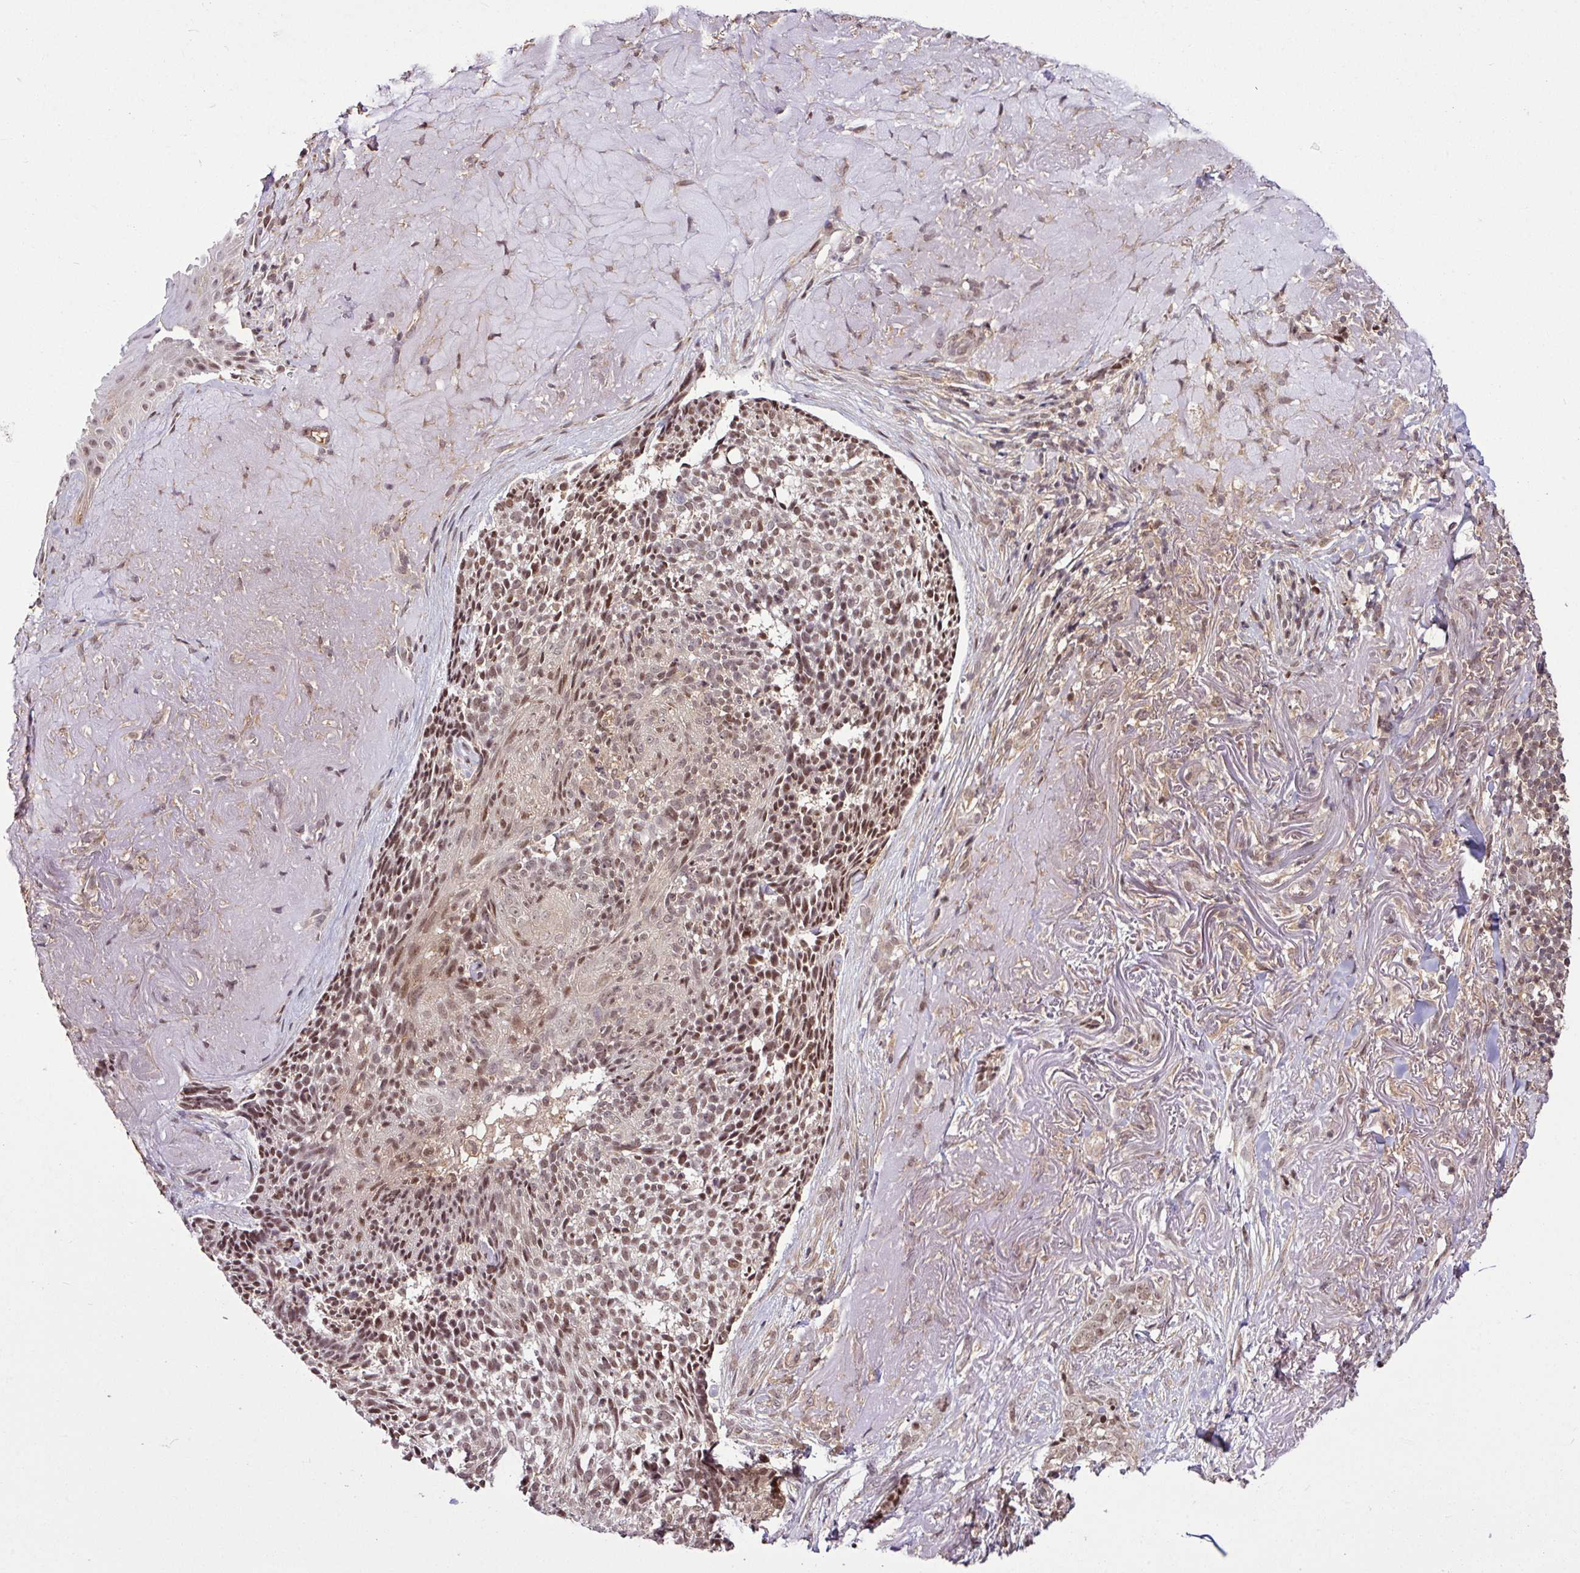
{"staining": {"intensity": "moderate", "quantity": ">75%", "location": "nuclear"}, "tissue": "skin cancer", "cell_type": "Tumor cells", "image_type": "cancer", "snomed": [{"axis": "morphology", "description": "Basal cell carcinoma"}, {"axis": "topography", "description": "Skin"}, {"axis": "topography", "description": "Skin of face"}], "caption": "Moderate nuclear positivity is identified in about >75% of tumor cells in skin basal cell carcinoma.", "gene": "ITPKC", "patient": {"sex": "female", "age": 95}}